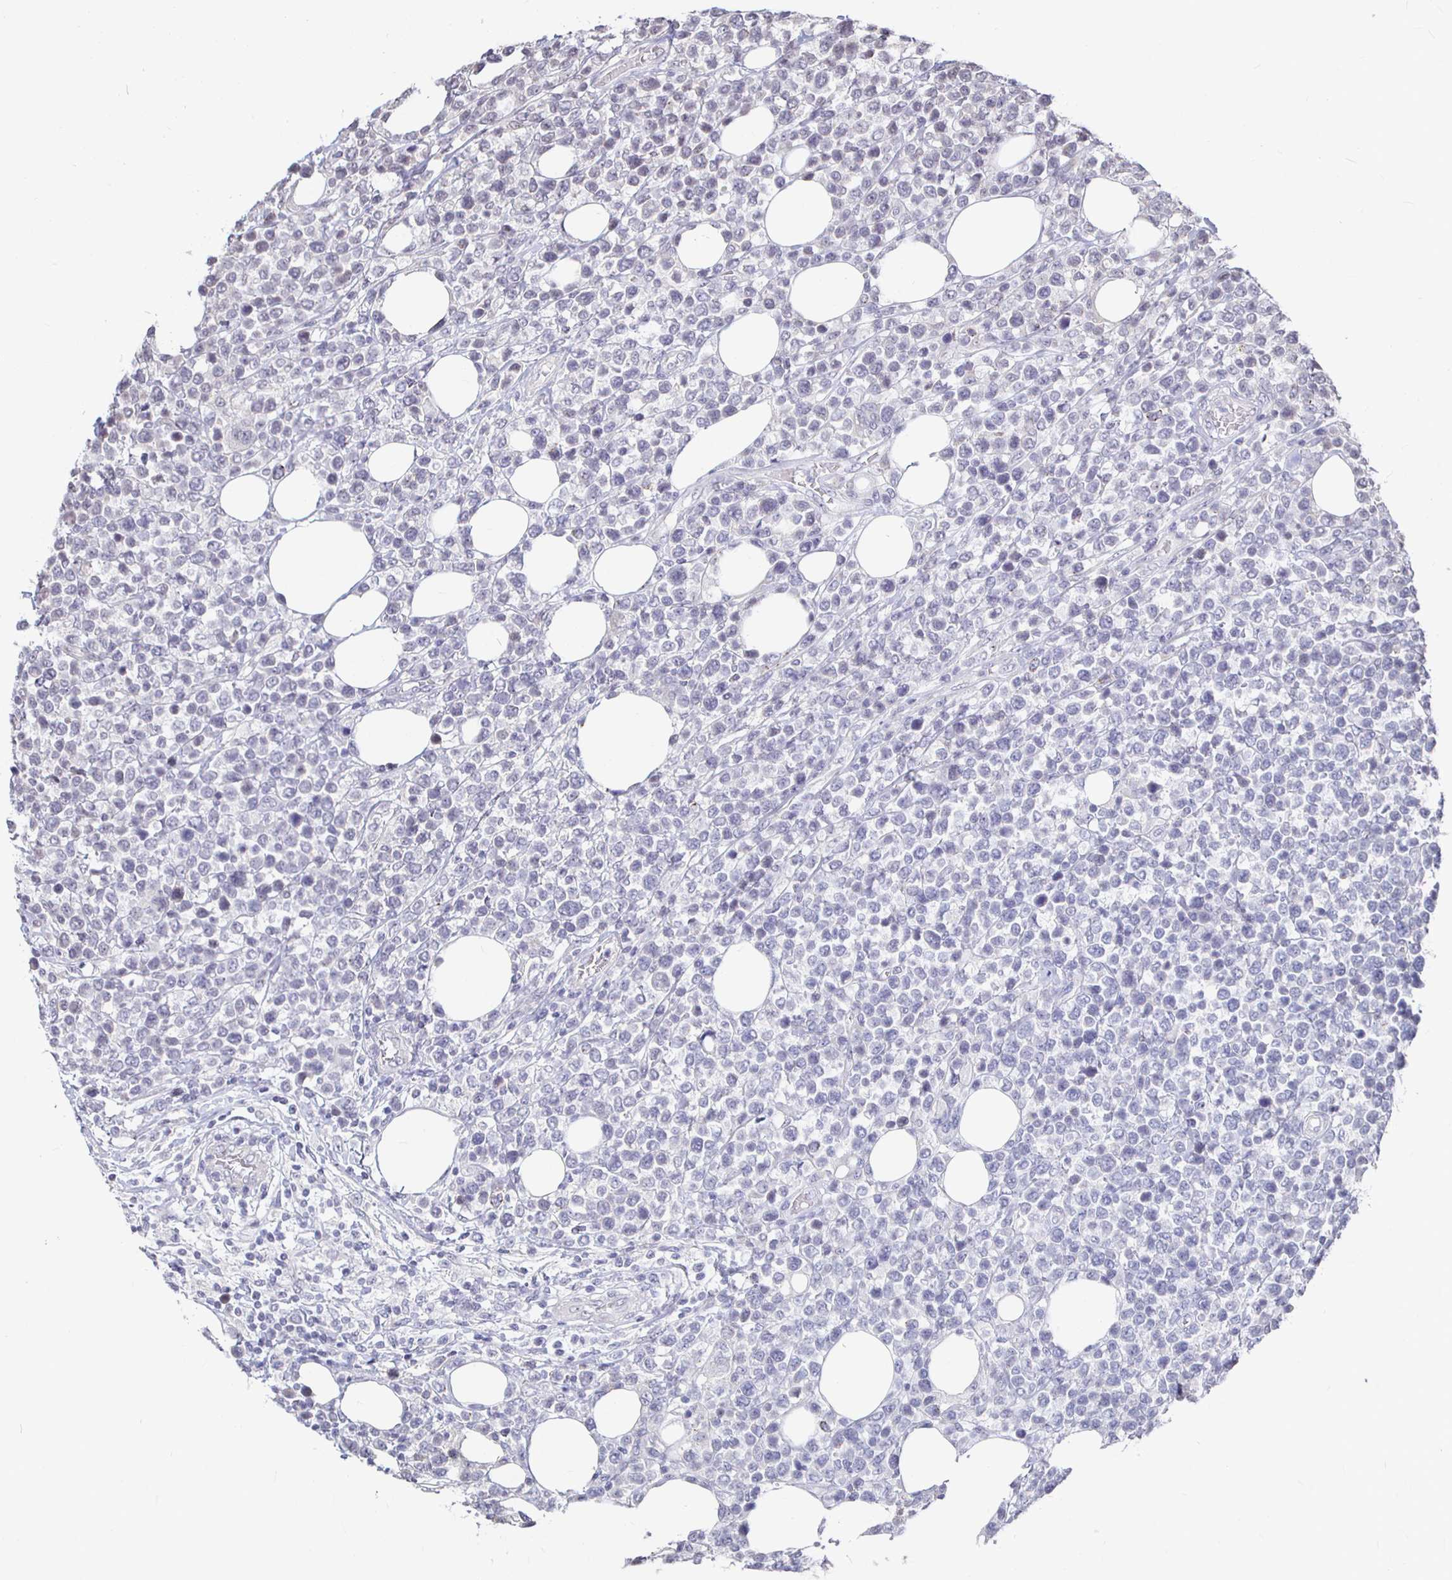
{"staining": {"intensity": "negative", "quantity": "none", "location": "none"}, "tissue": "lymphoma", "cell_type": "Tumor cells", "image_type": "cancer", "snomed": [{"axis": "morphology", "description": "Malignant lymphoma, non-Hodgkin's type, Low grade"}, {"axis": "topography", "description": "Lymph node"}], "caption": "A high-resolution image shows IHC staining of lymphoma, which exhibits no significant expression in tumor cells.", "gene": "CAPN11", "patient": {"sex": "male", "age": 60}}